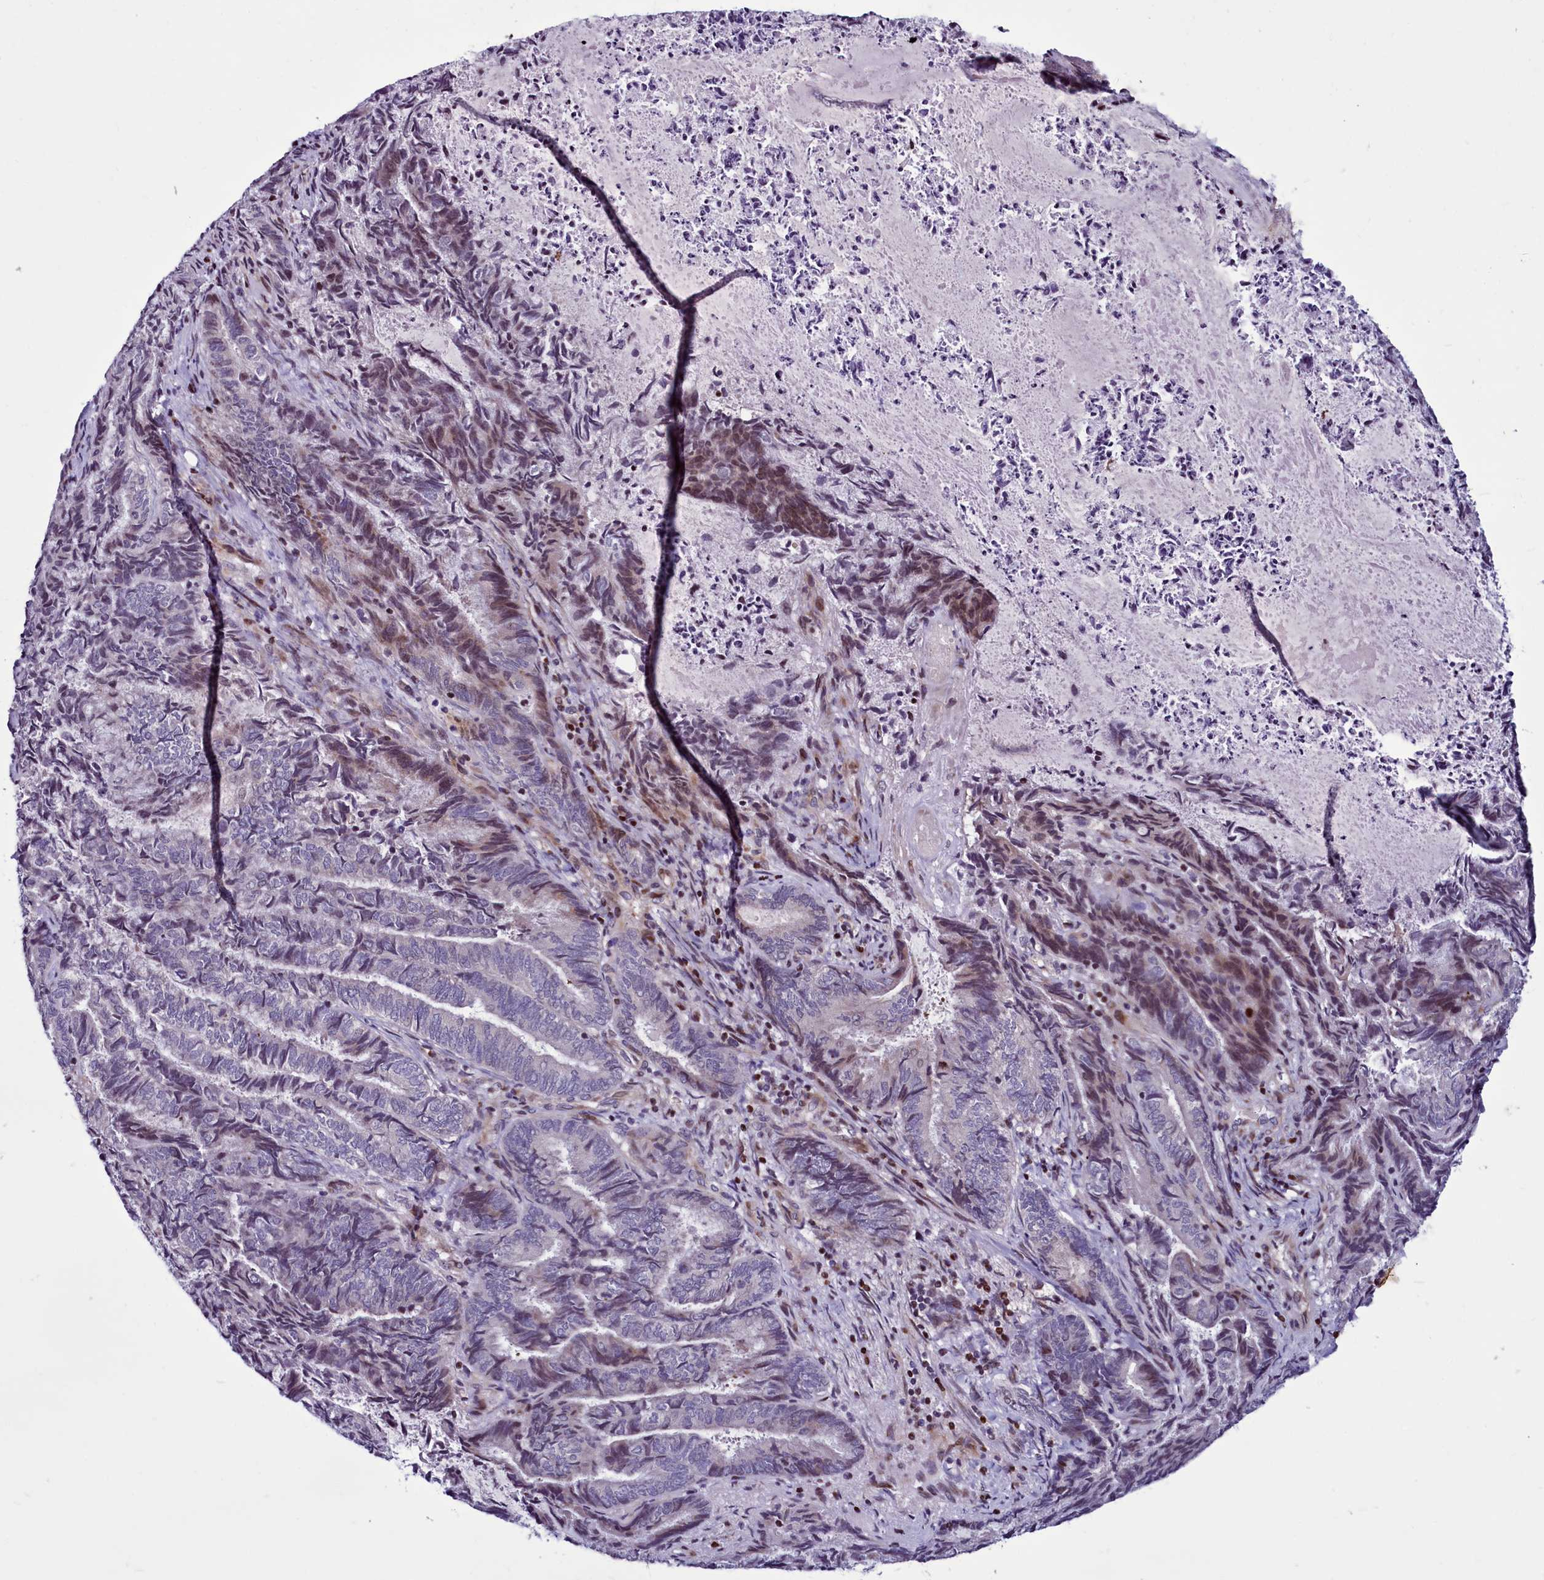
{"staining": {"intensity": "moderate", "quantity": "<25%", "location": "nuclear"}, "tissue": "endometrial cancer", "cell_type": "Tumor cells", "image_type": "cancer", "snomed": [{"axis": "morphology", "description": "Adenocarcinoma, NOS"}, {"axis": "topography", "description": "Endometrium"}], "caption": "Immunohistochemistry (IHC) of human endometrial cancer reveals low levels of moderate nuclear positivity in approximately <25% of tumor cells.", "gene": "WBP11", "patient": {"sex": "female", "age": 80}}